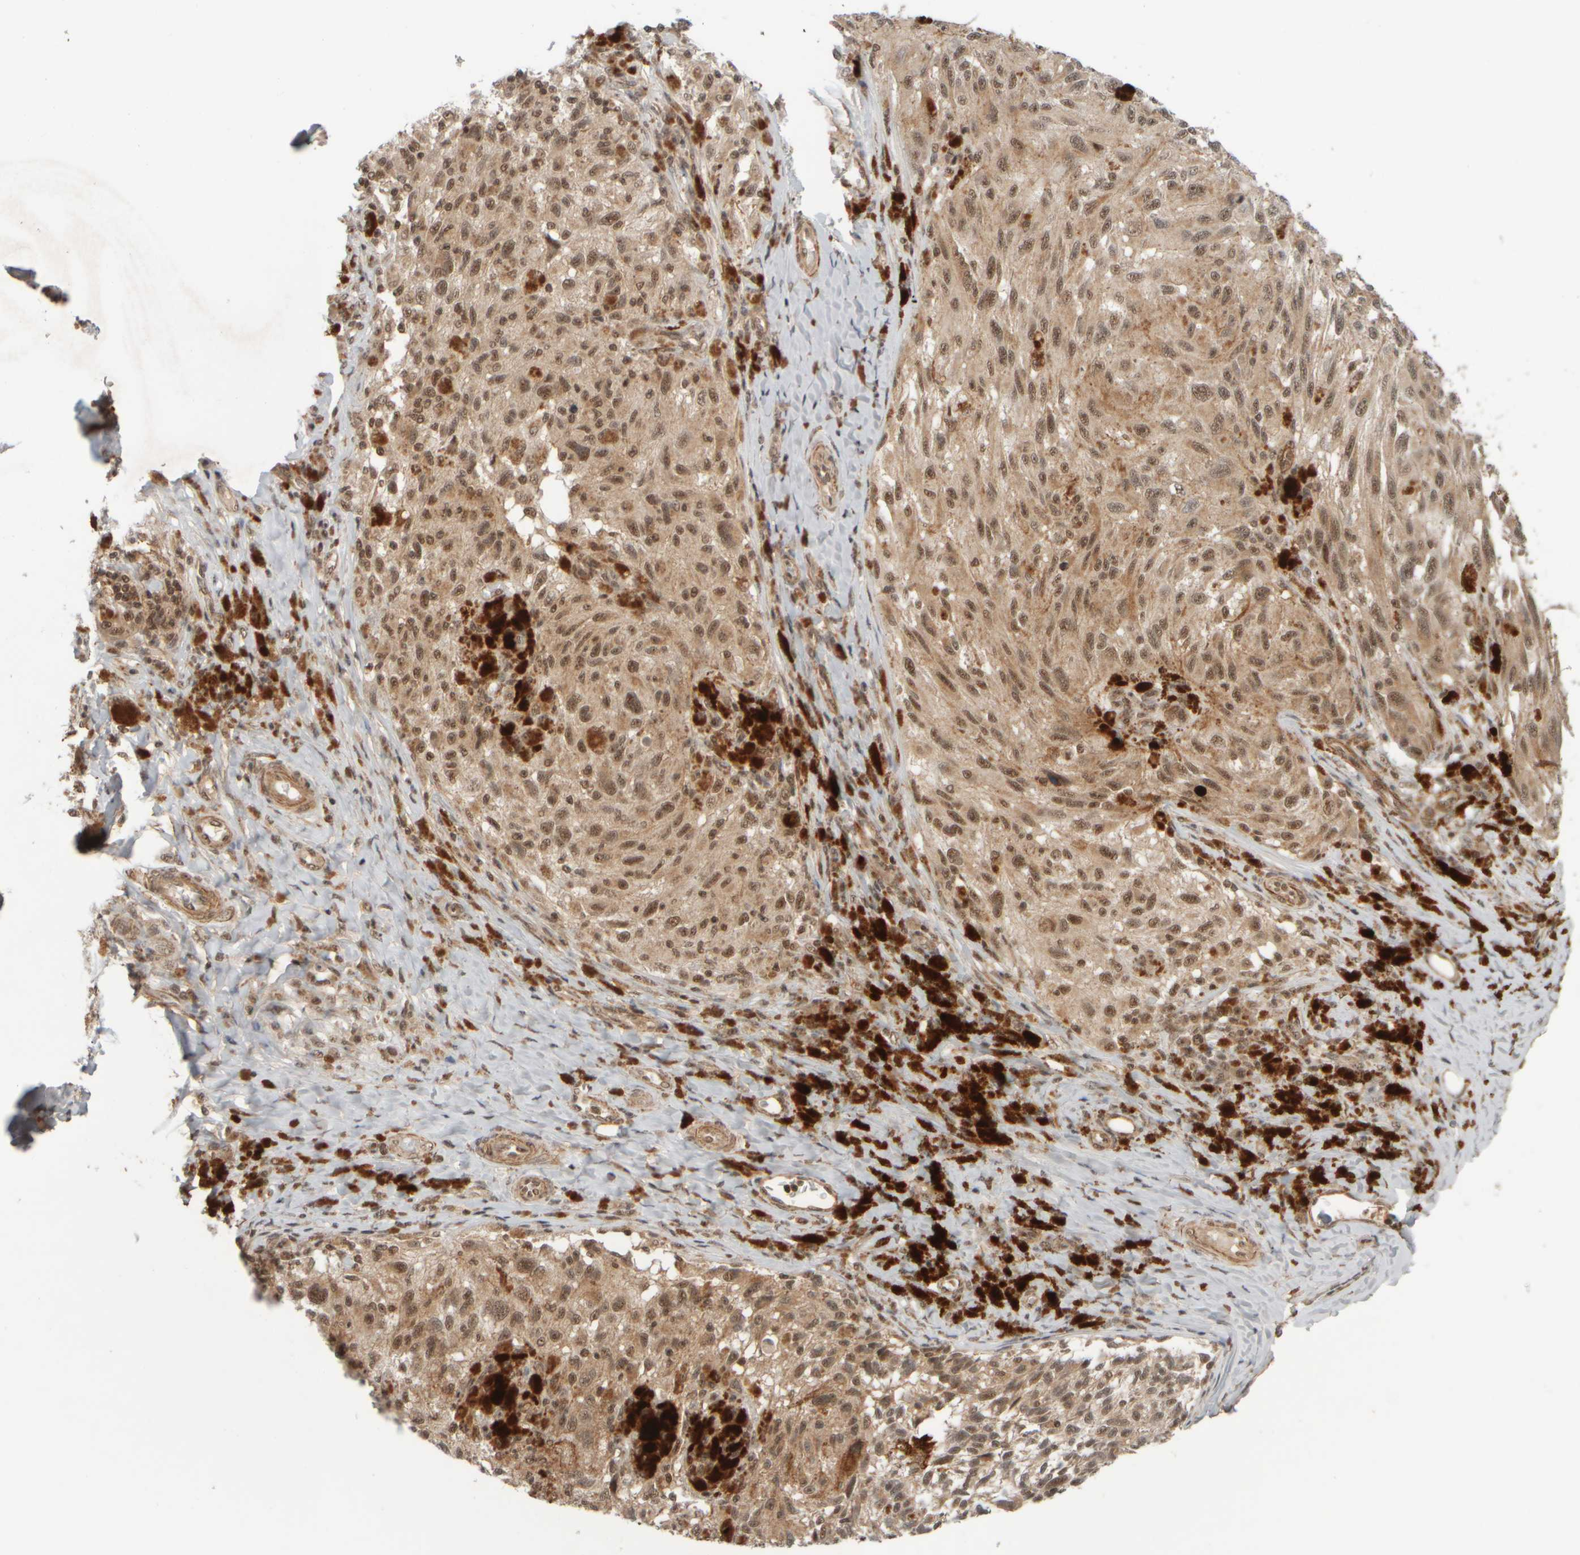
{"staining": {"intensity": "weak", "quantity": ">75%", "location": "cytoplasmic/membranous,nuclear"}, "tissue": "melanoma", "cell_type": "Tumor cells", "image_type": "cancer", "snomed": [{"axis": "morphology", "description": "Malignant melanoma, NOS"}, {"axis": "topography", "description": "Skin"}], "caption": "Immunohistochemical staining of human malignant melanoma exhibits weak cytoplasmic/membranous and nuclear protein positivity in about >75% of tumor cells.", "gene": "SYNRG", "patient": {"sex": "female", "age": 73}}